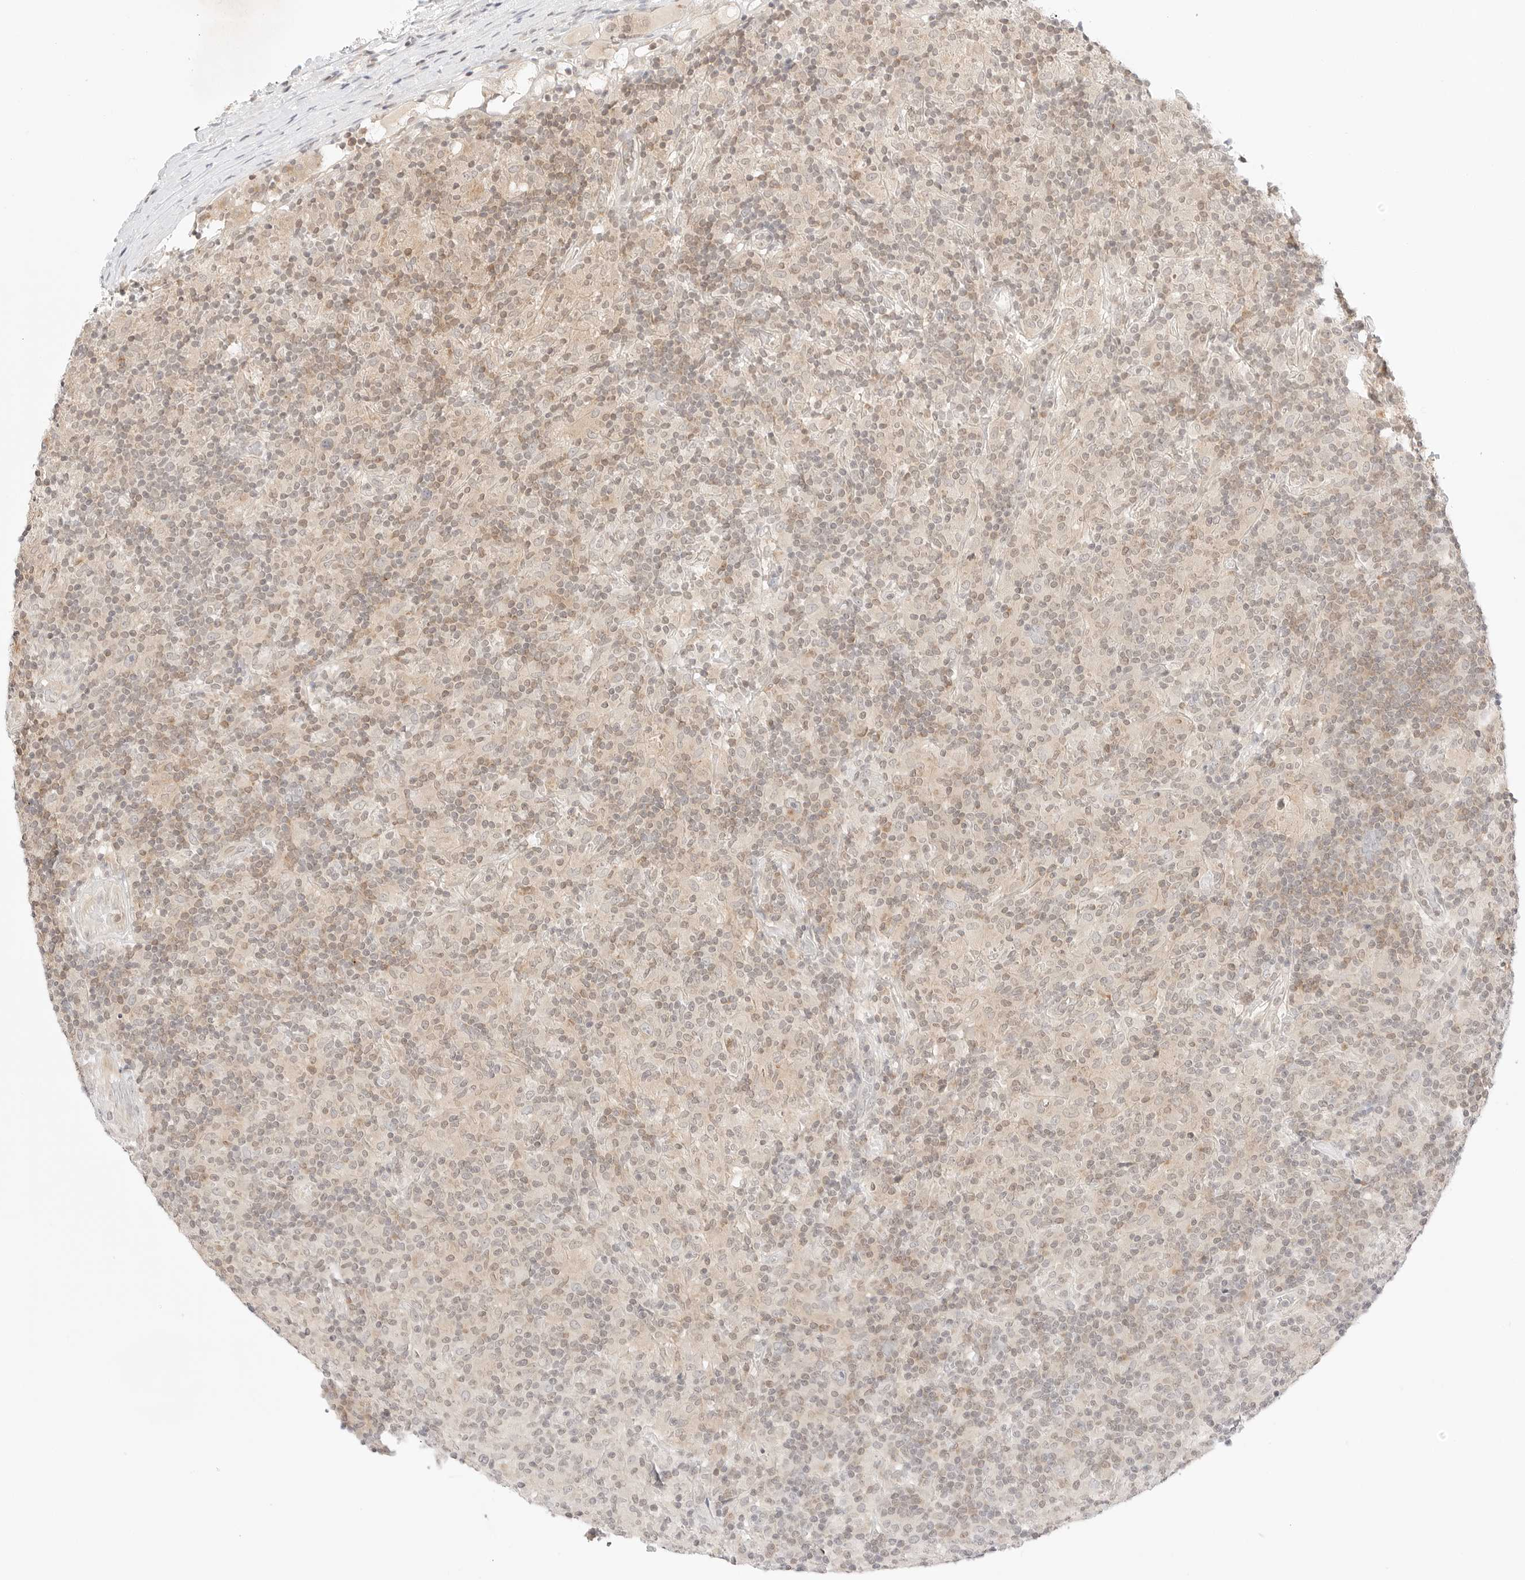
{"staining": {"intensity": "weak", "quantity": "<25%", "location": "cytoplasmic/membranous"}, "tissue": "lymphoma", "cell_type": "Tumor cells", "image_type": "cancer", "snomed": [{"axis": "morphology", "description": "Hodgkin's disease, NOS"}, {"axis": "topography", "description": "Lymph node"}], "caption": "Immunohistochemistry histopathology image of neoplastic tissue: human lymphoma stained with DAB (3,3'-diaminobenzidine) exhibits no significant protein staining in tumor cells.", "gene": "GNAS", "patient": {"sex": "male", "age": 70}}